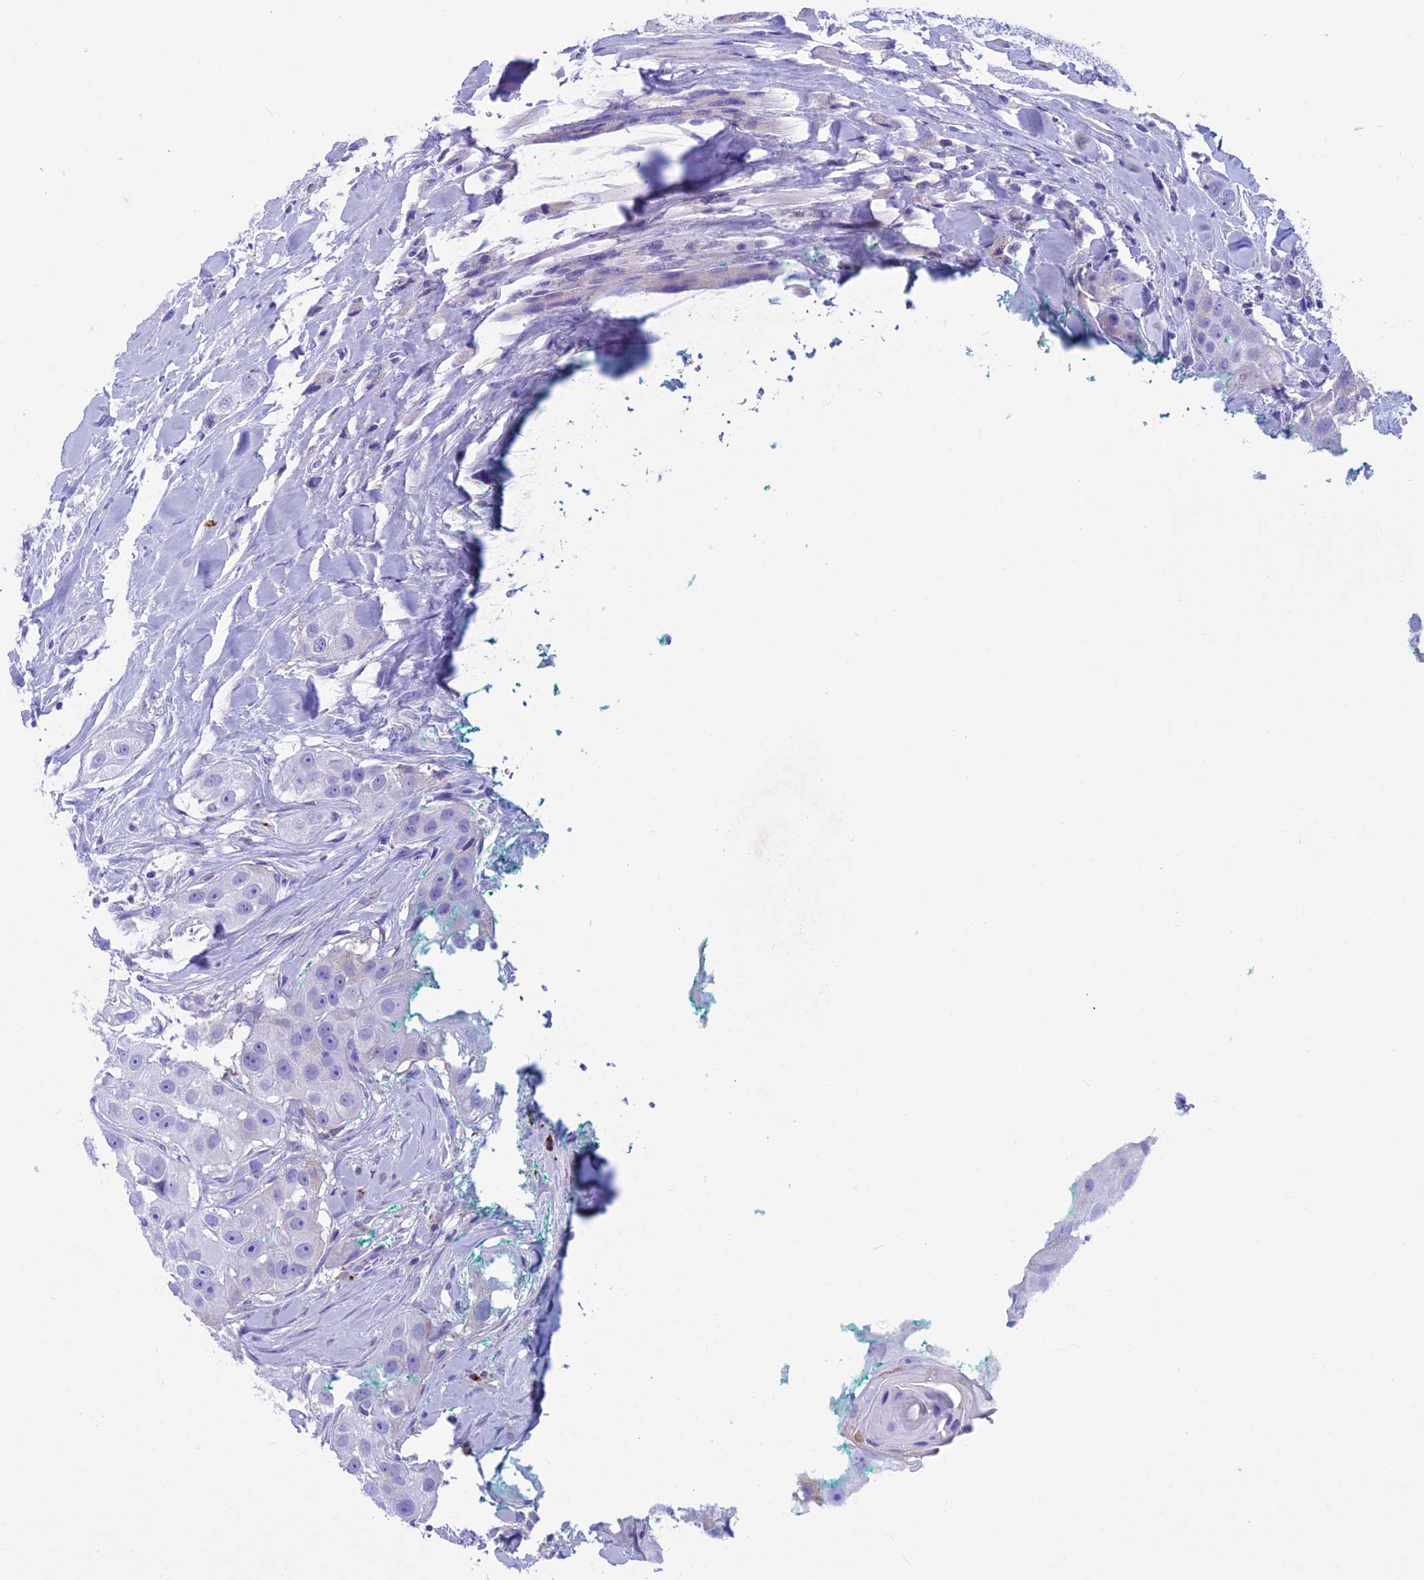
{"staining": {"intensity": "negative", "quantity": "none", "location": "none"}, "tissue": "head and neck cancer", "cell_type": "Tumor cells", "image_type": "cancer", "snomed": [{"axis": "morphology", "description": "Normal tissue, NOS"}, {"axis": "morphology", "description": "Squamous cell carcinoma, NOS"}, {"axis": "topography", "description": "Skeletal muscle"}, {"axis": "topography", "description": "Head-Neck"}], "caption": "Immunohistochemistry (IHC) histopathology image of head and neck cancer (squamous cell carcinoma) stained for a protein (brown), which displays no positivity in tumor cells. The staining is performed using DAB (3,3'-diaminobenzidine) brown chromogen with nuclei counter-stained in using hematoxylin.", "gene": "IGSF6", "patient": {"sex": "male", "age": 51}}